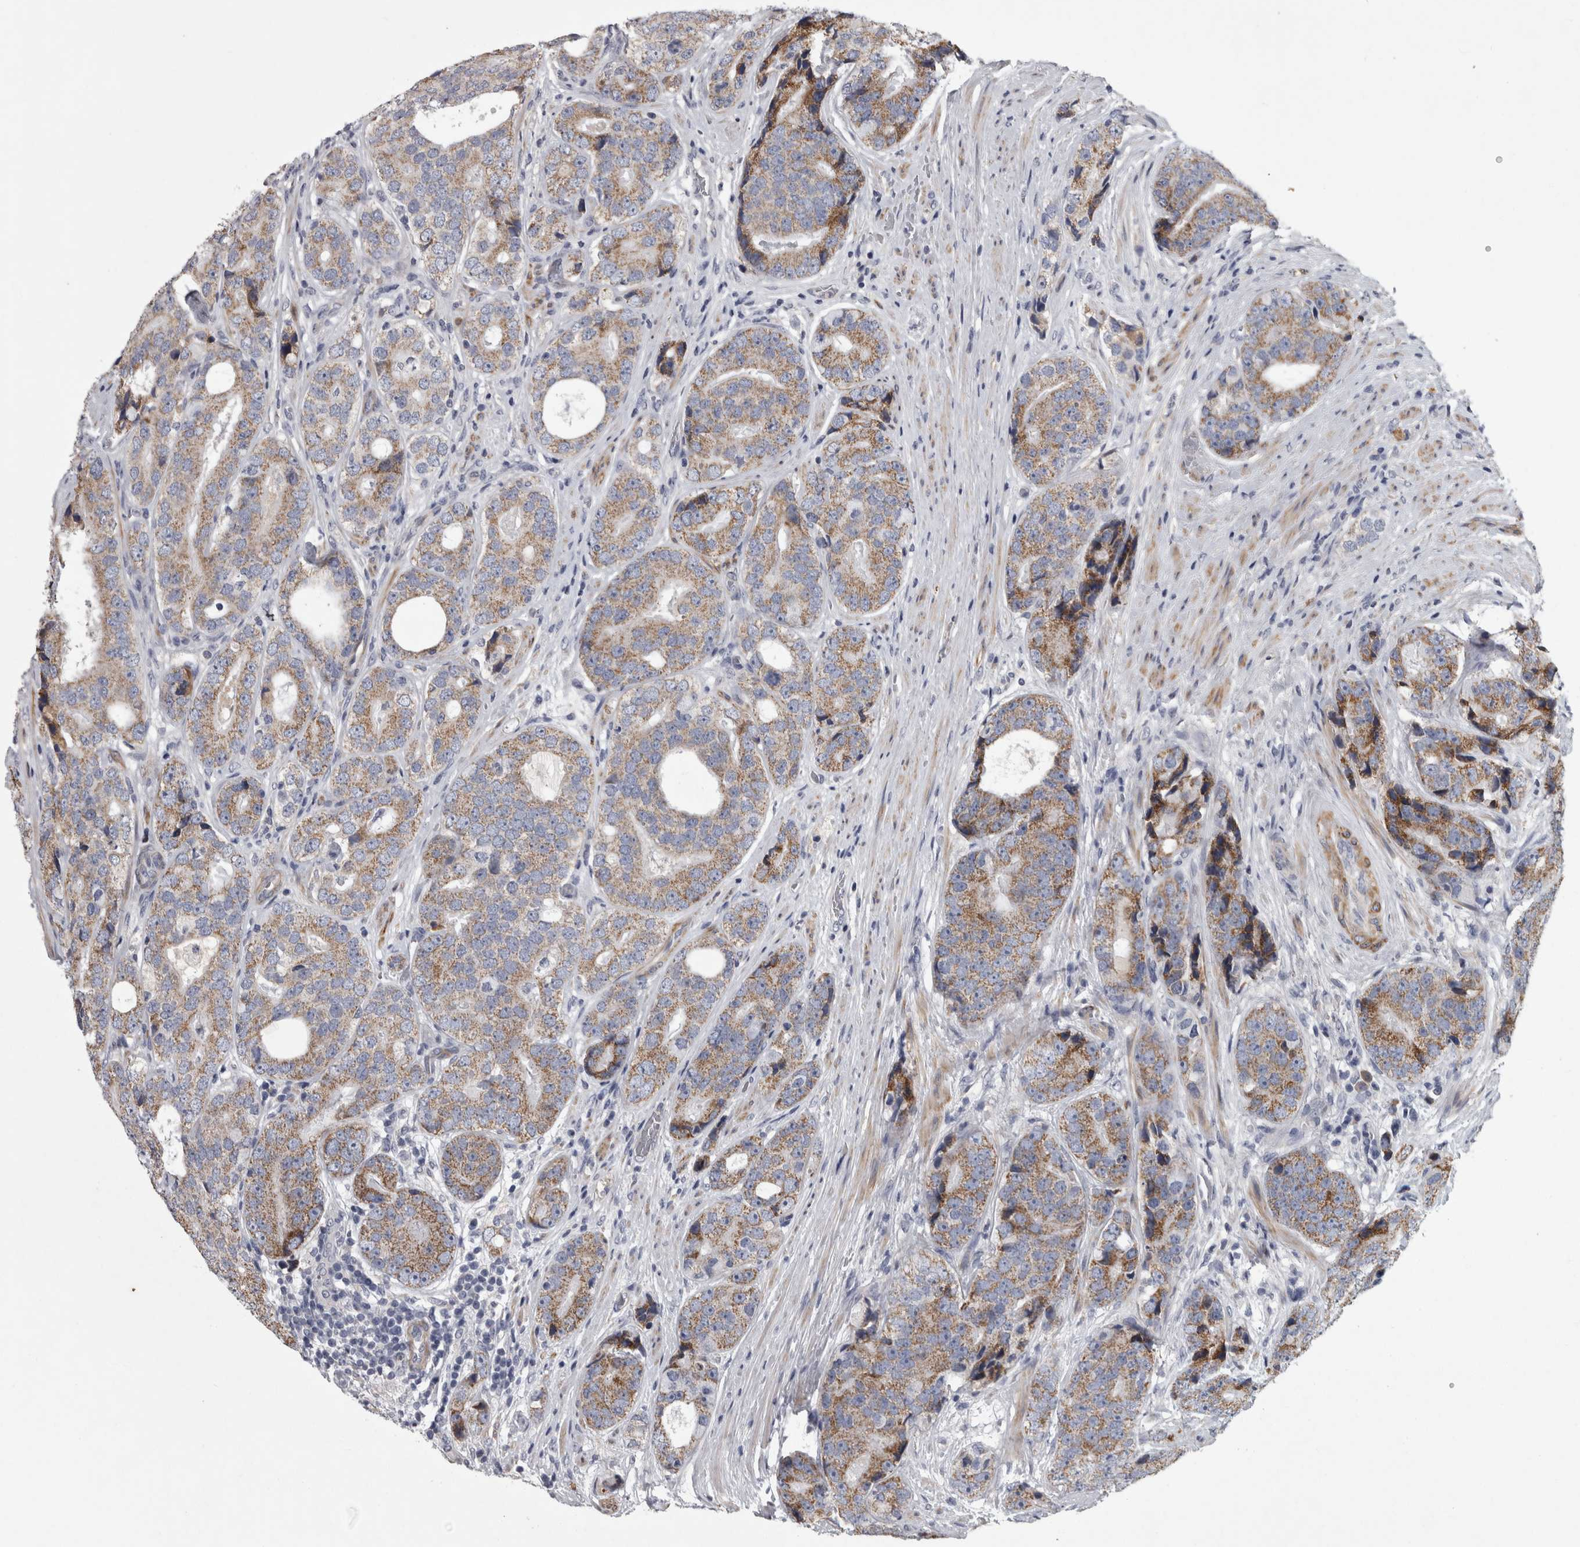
{"staining": {"intensity": "weak", "quantity": ">75%", "location": "cytoplasmic/membranous"}, "tissue": "prostate cancer", "cell_type": "Tumor cells", "image_type": "cancer", "snomed": [{"axis": "morphology", "description": "Adenocarcinoma, High grade"}, {"axis": "topography", "description": "Prostate"}], "caption": "Prostate cancer tissue exhibits weak cytoplasmic/membranous positivity in approximately >75% of tumor cells, visualized by immunohistochemistry. (Brightfield microscopy of DAB IHC at high magnification).", "gene": "DBT", "patient": {"sex": "male", "age": 56}}